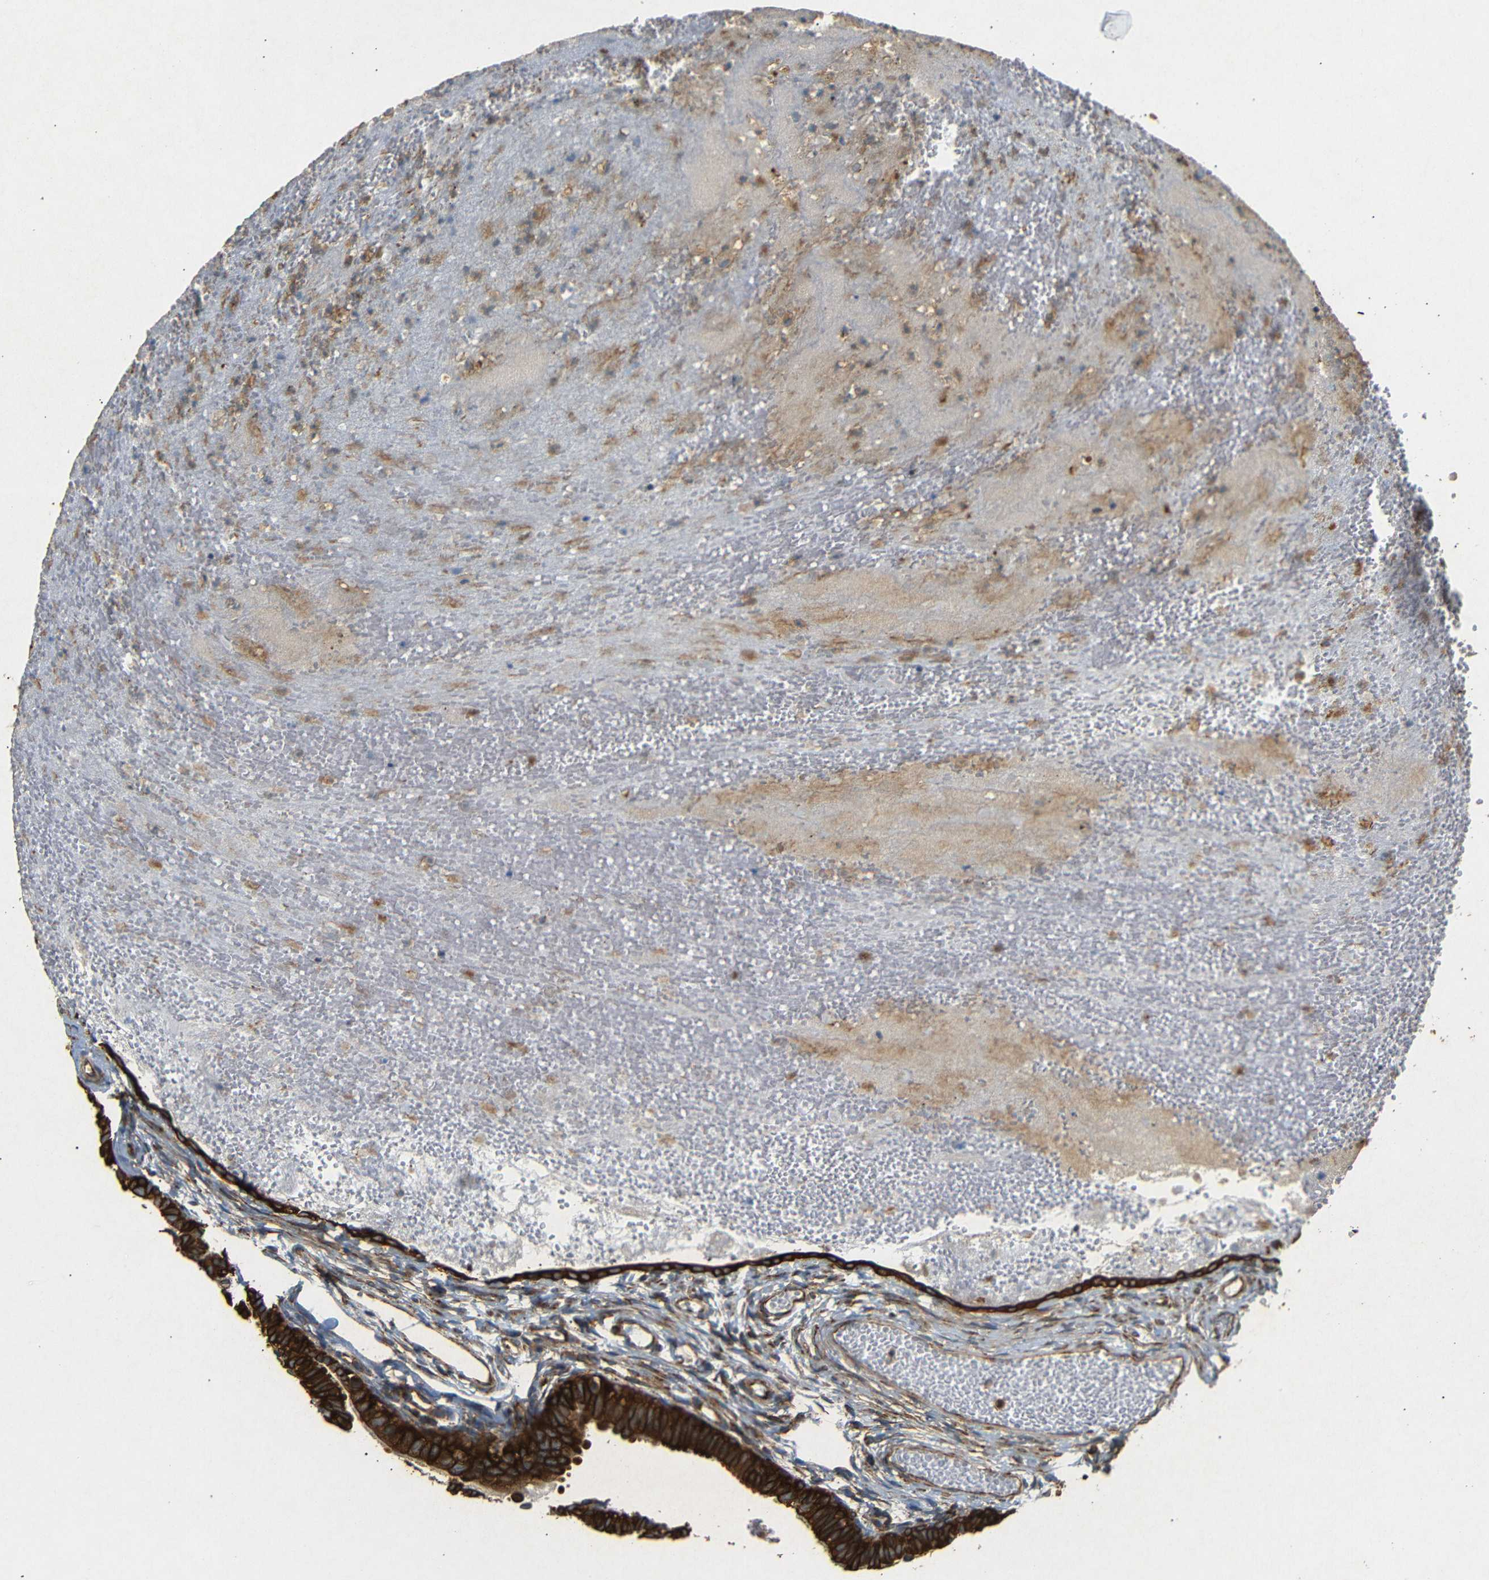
{"staining": {"intensity": "strong", "quantity": ">75%", "location": "cytoplasmic/membranous"}, "tissue": "fallopian tube", "cell_type": "Glandular cells", "image_type": "normal", "snomed": [{"axis": "morphology", "description": "Normal tissue, NOS"}, {"axis": "topography", "description": "Fallopian tube"}, {"axis": "topography", "description": "Placenta"}], "caption": "DAB (3,3'-diaminobenzidine) immunohistochemical staining of normal fallopian tube exhibits strong cytoplasmic/membranous protein positivity in approximately >75% of glandular cells.", "gene": "BTF3", "patient": {"sex": "female", "age": 34}}